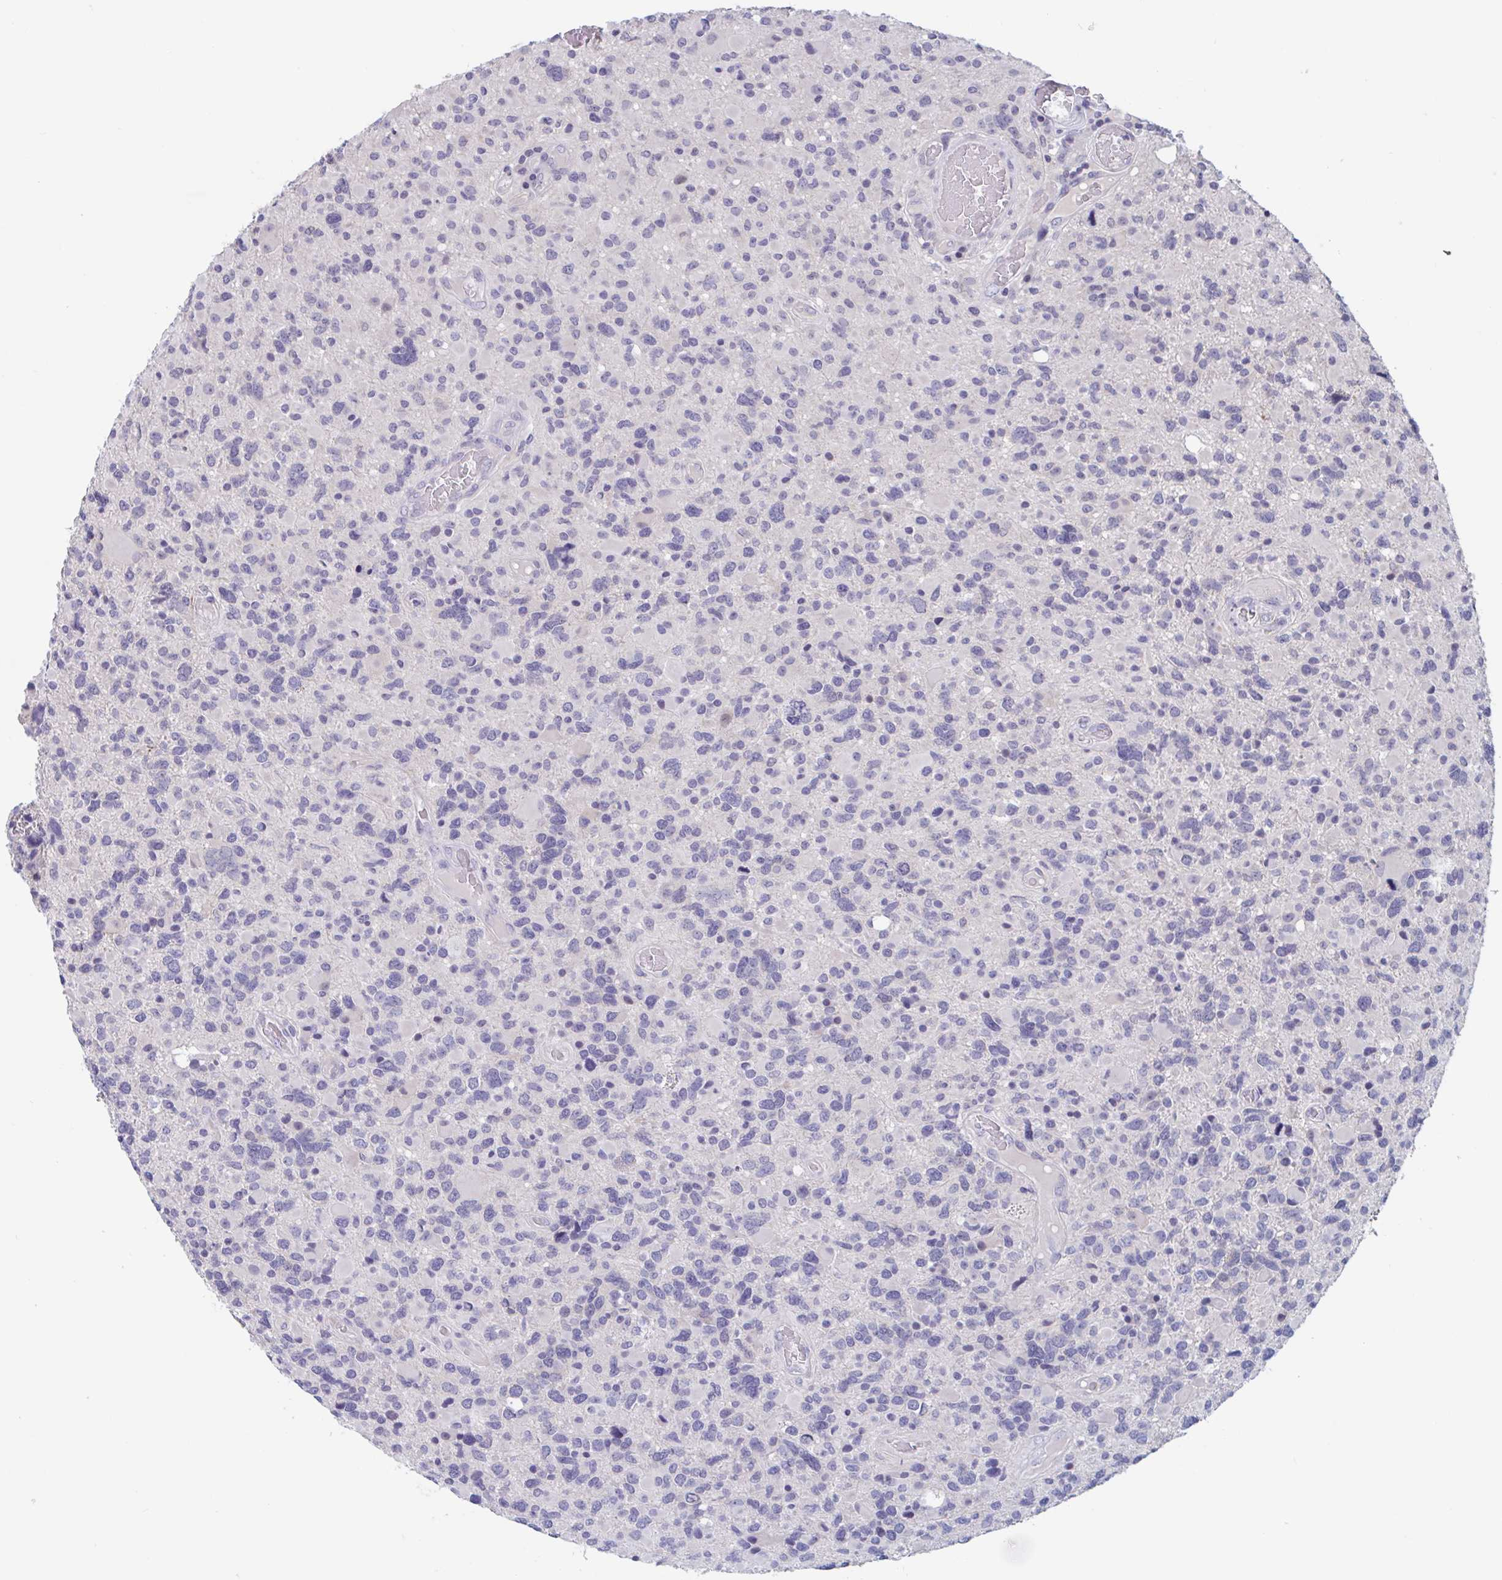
{"staining": {"intensity": "negative", "quantity": "none", "location": "none"}, "tissue": "glioma", "cell_type": "Tumor cells", "image_type": "cancer", "snomed": [{"axis": "morphology", "description": "Glioma, malignant, High grade"}, {"axis": "topography", "description": "Brain"}], "caption": "IHC photomicrograph of human high-grade glioma (malignant) stained for a protein (brown), which reveals no positivity in tumor cells.", "gene": "UNKL", "patient": {"sex": "female", "age": 40}}